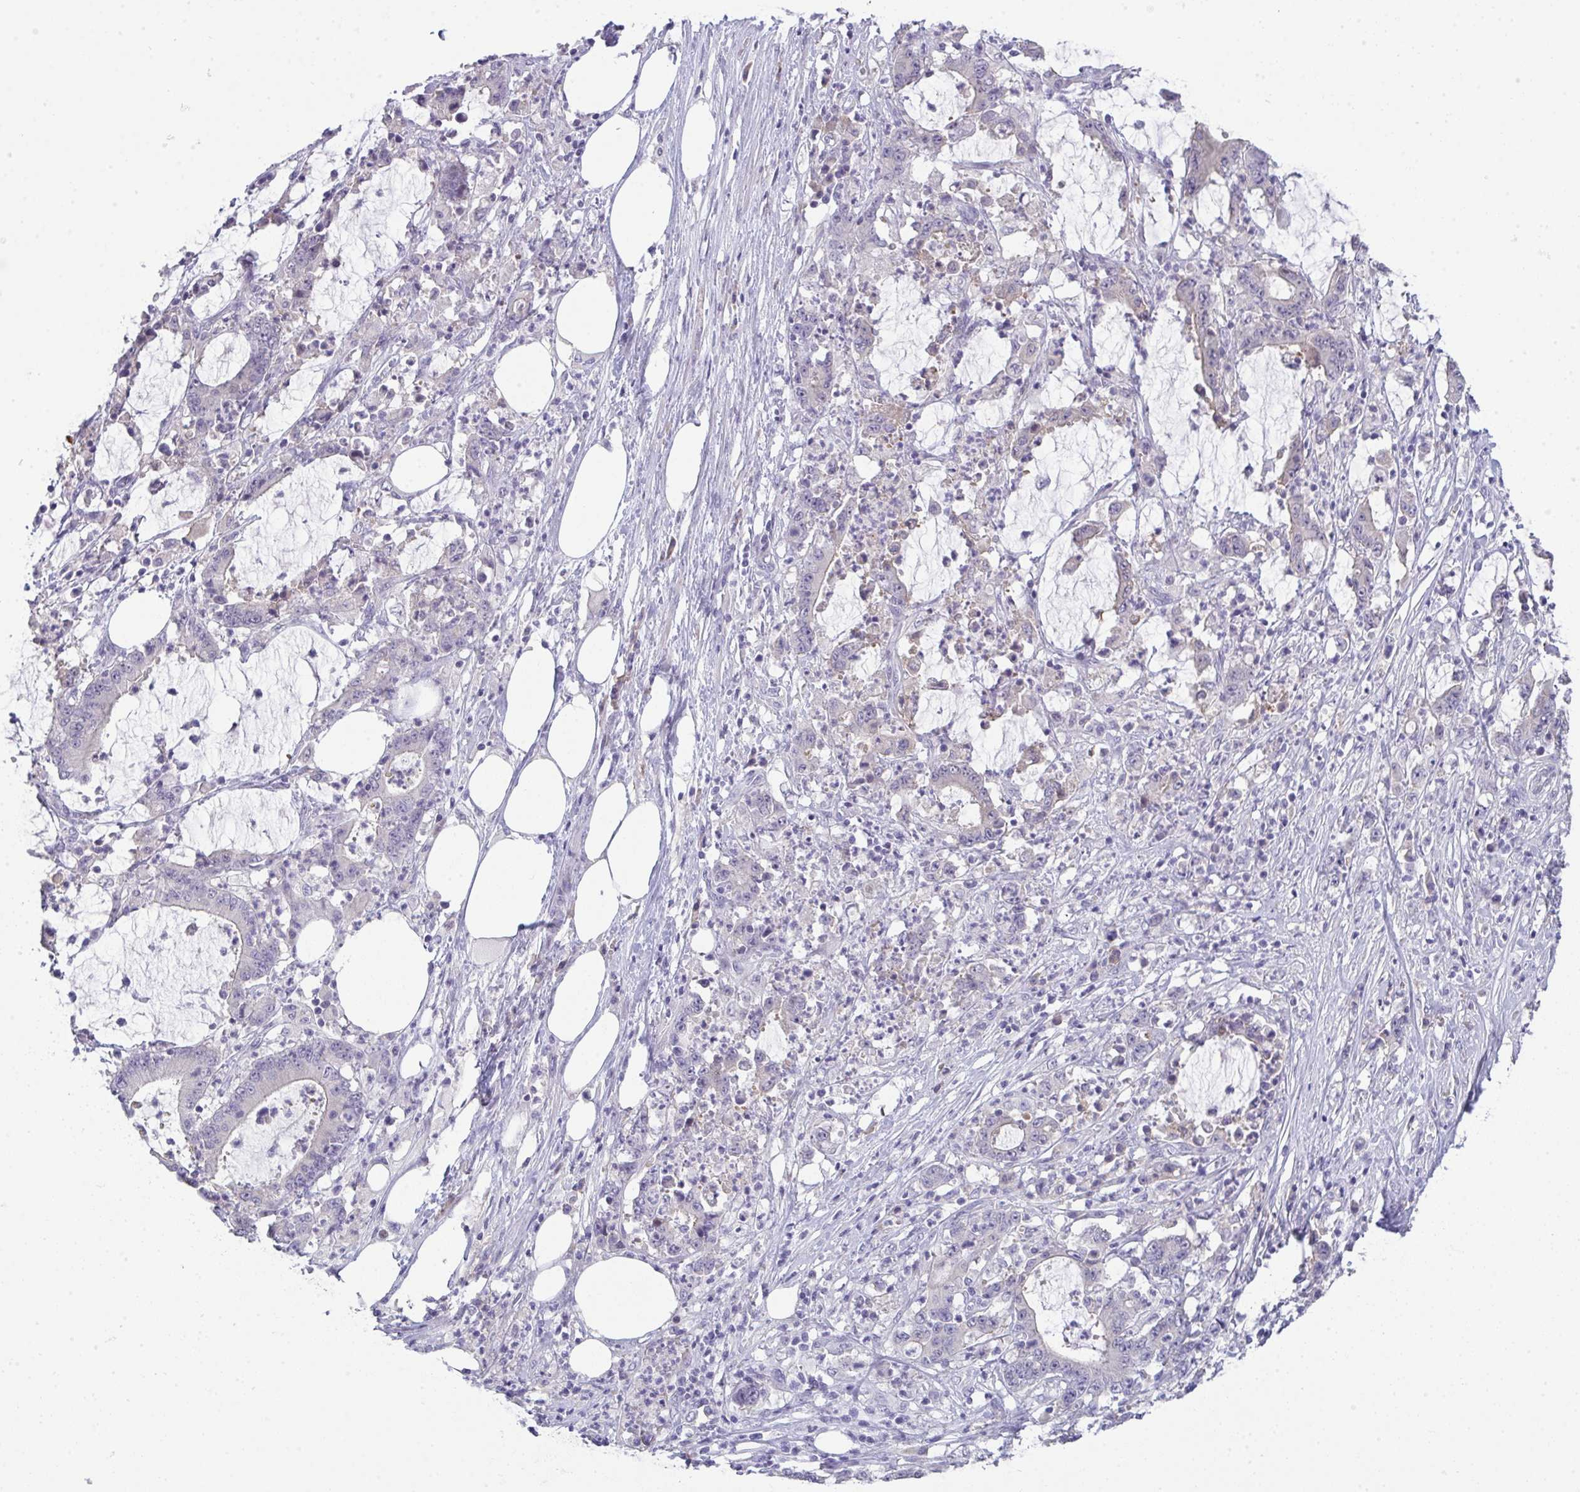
{"staining": {"intensity": "negative", "quantity": "none", "location": "none"}, "tissue": "stomach cancer", "cell_type": "Tumor cells", "image_type": "cancer", "snomed": [{"axis": "morphology", "description": "Adenocarcinoma, NOS"}, {"axis": "topography", "description": "Stomach, upper"}], "caption": "Immunohistochemical staining of stomach cancer exhibits no significant expression in tumor cells.", "gene": "GALNT16", "patient": {"sex": "male", "age": 68}}